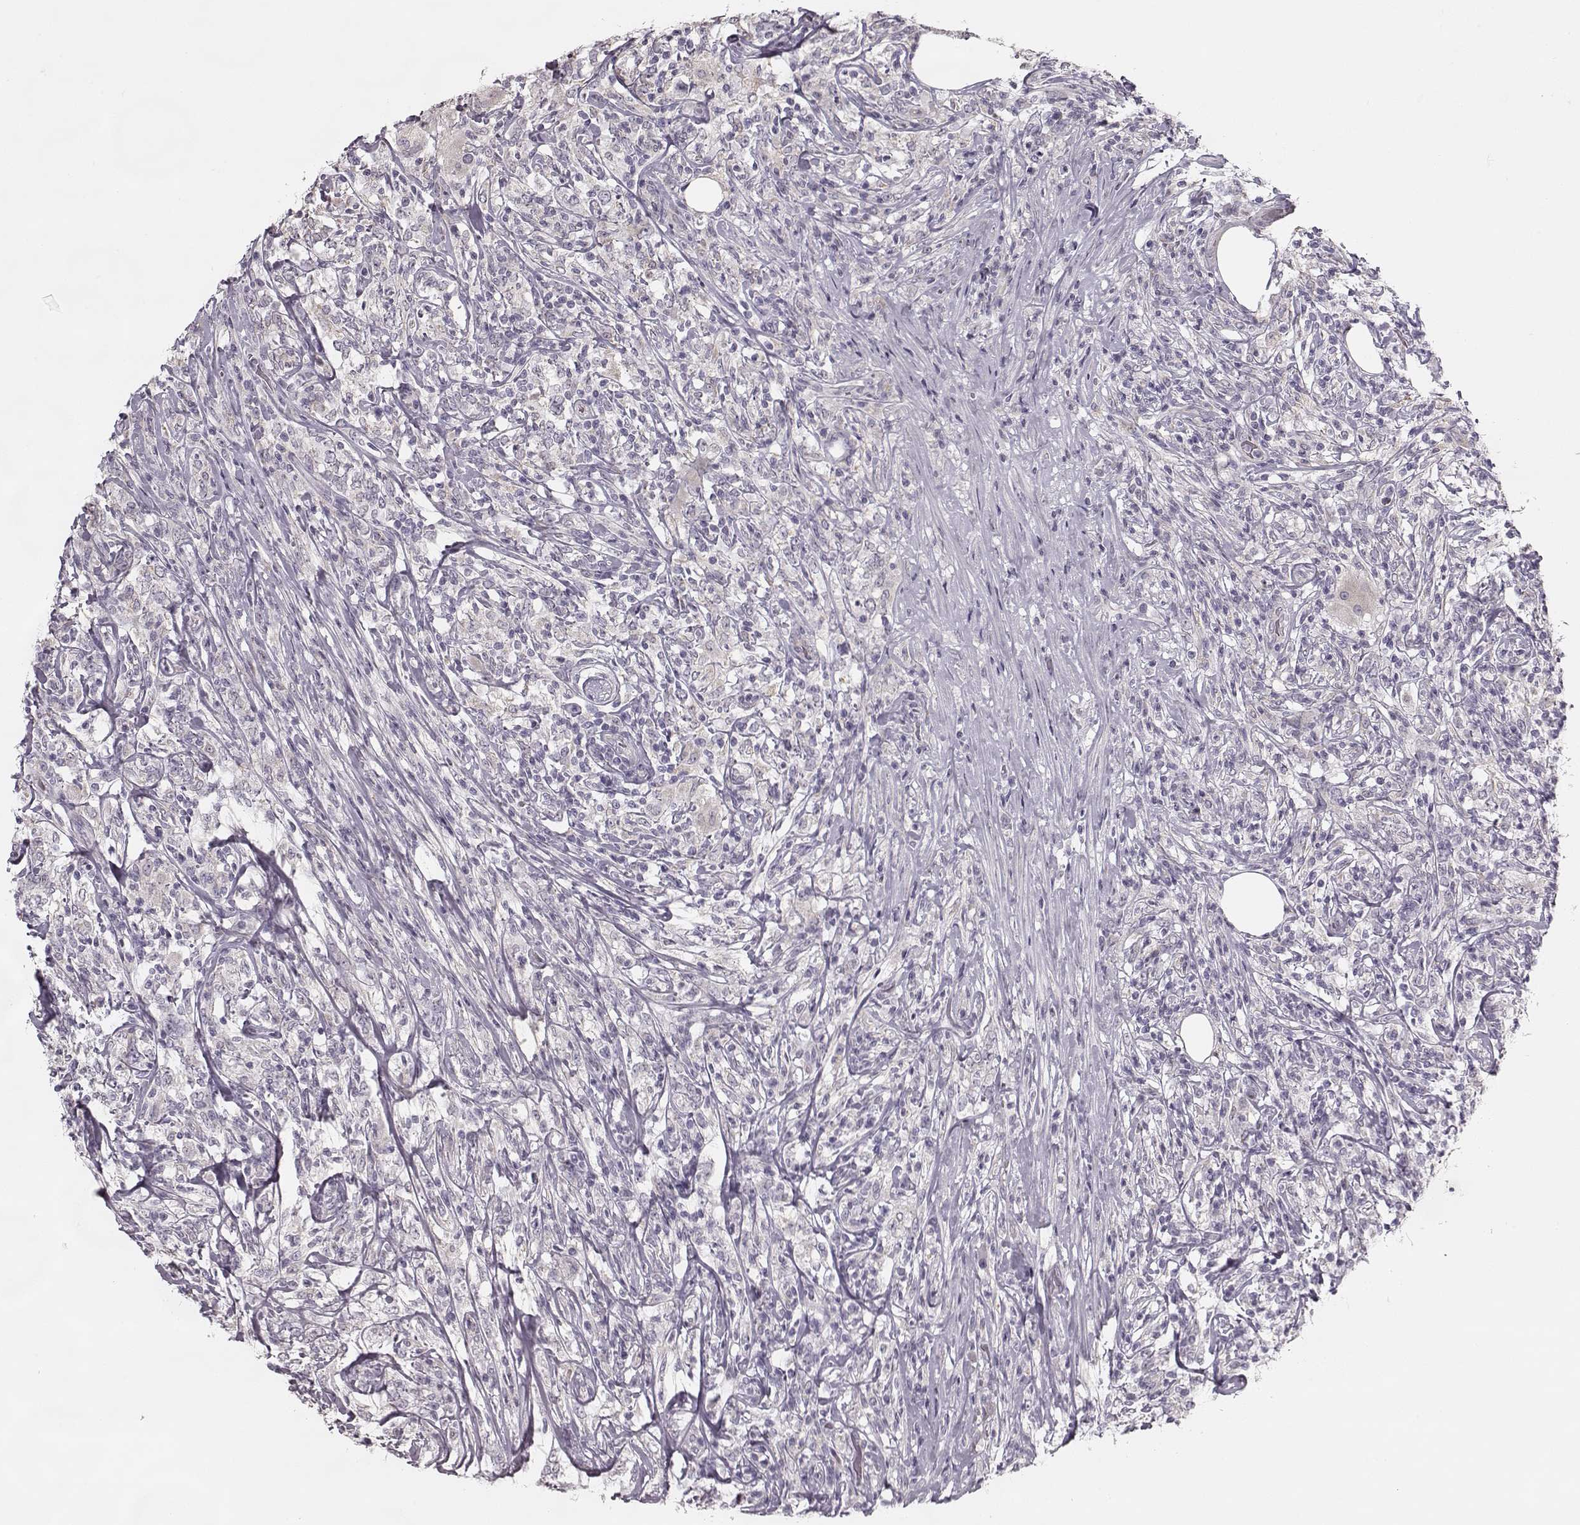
{"staining": {"intensity": "negative", "quantity": "none", "location": "none"}, "tissue": "lymphoma", "cell_type": "Tumor cells", "image_type": "cancer", "snomed": [{"axis": "morphology", "description": "Malignant lymphoma, non-Hodgkin's type, High grade"}, {"axis": "topography", "description": "Lymph node"}], "caption": "The image shows no staining of tumor cells in lymphoma. (DAB (3,3'-diaminobenzidine) immunohistochemistry, high magnification).", "gene": "MAP6D1", "patient": {"sex": "female", "age": 84}}